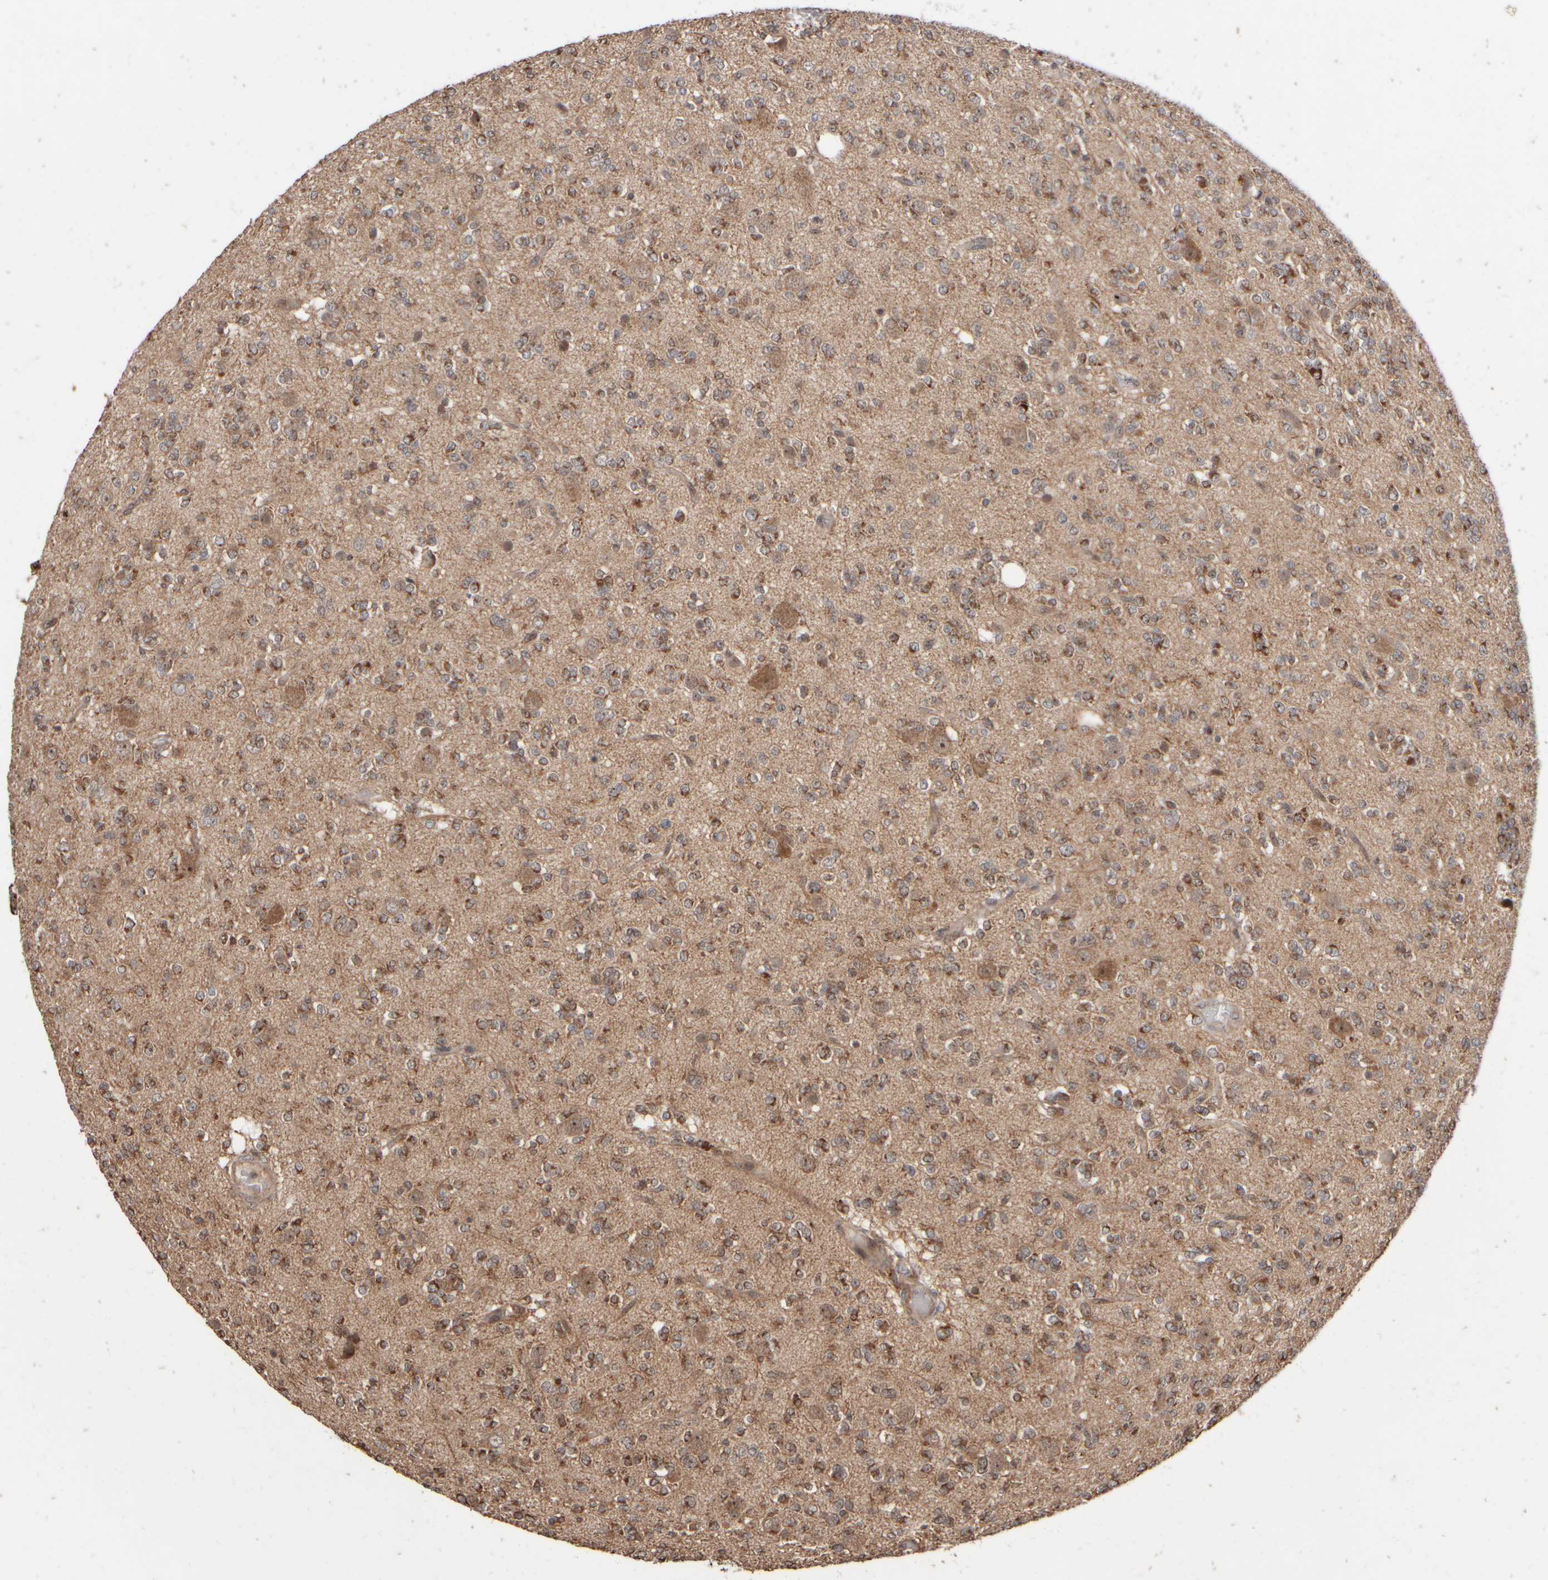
{"staining": {"intensity": "moderate", "quantity": "25%-75%", "location": "cytoplasmic/membranous"}, "tissue": "glioma", "cell_type": "Tumor cells", "image_type": "cancer", "snomed": [{"axis": "morphology", "description": "Glioma, malignant, Low grade"}, {"axis": "topography", "description": "Brain"}], "caption": "About 25%-75% of tumor cells in glioma demonstrate moderate cytoplasmic/membranous protein staining as visualized by brown immunohistochemical staining.", "gene": "ABHD11", "patient": {"sex": "male", "age": 38}}